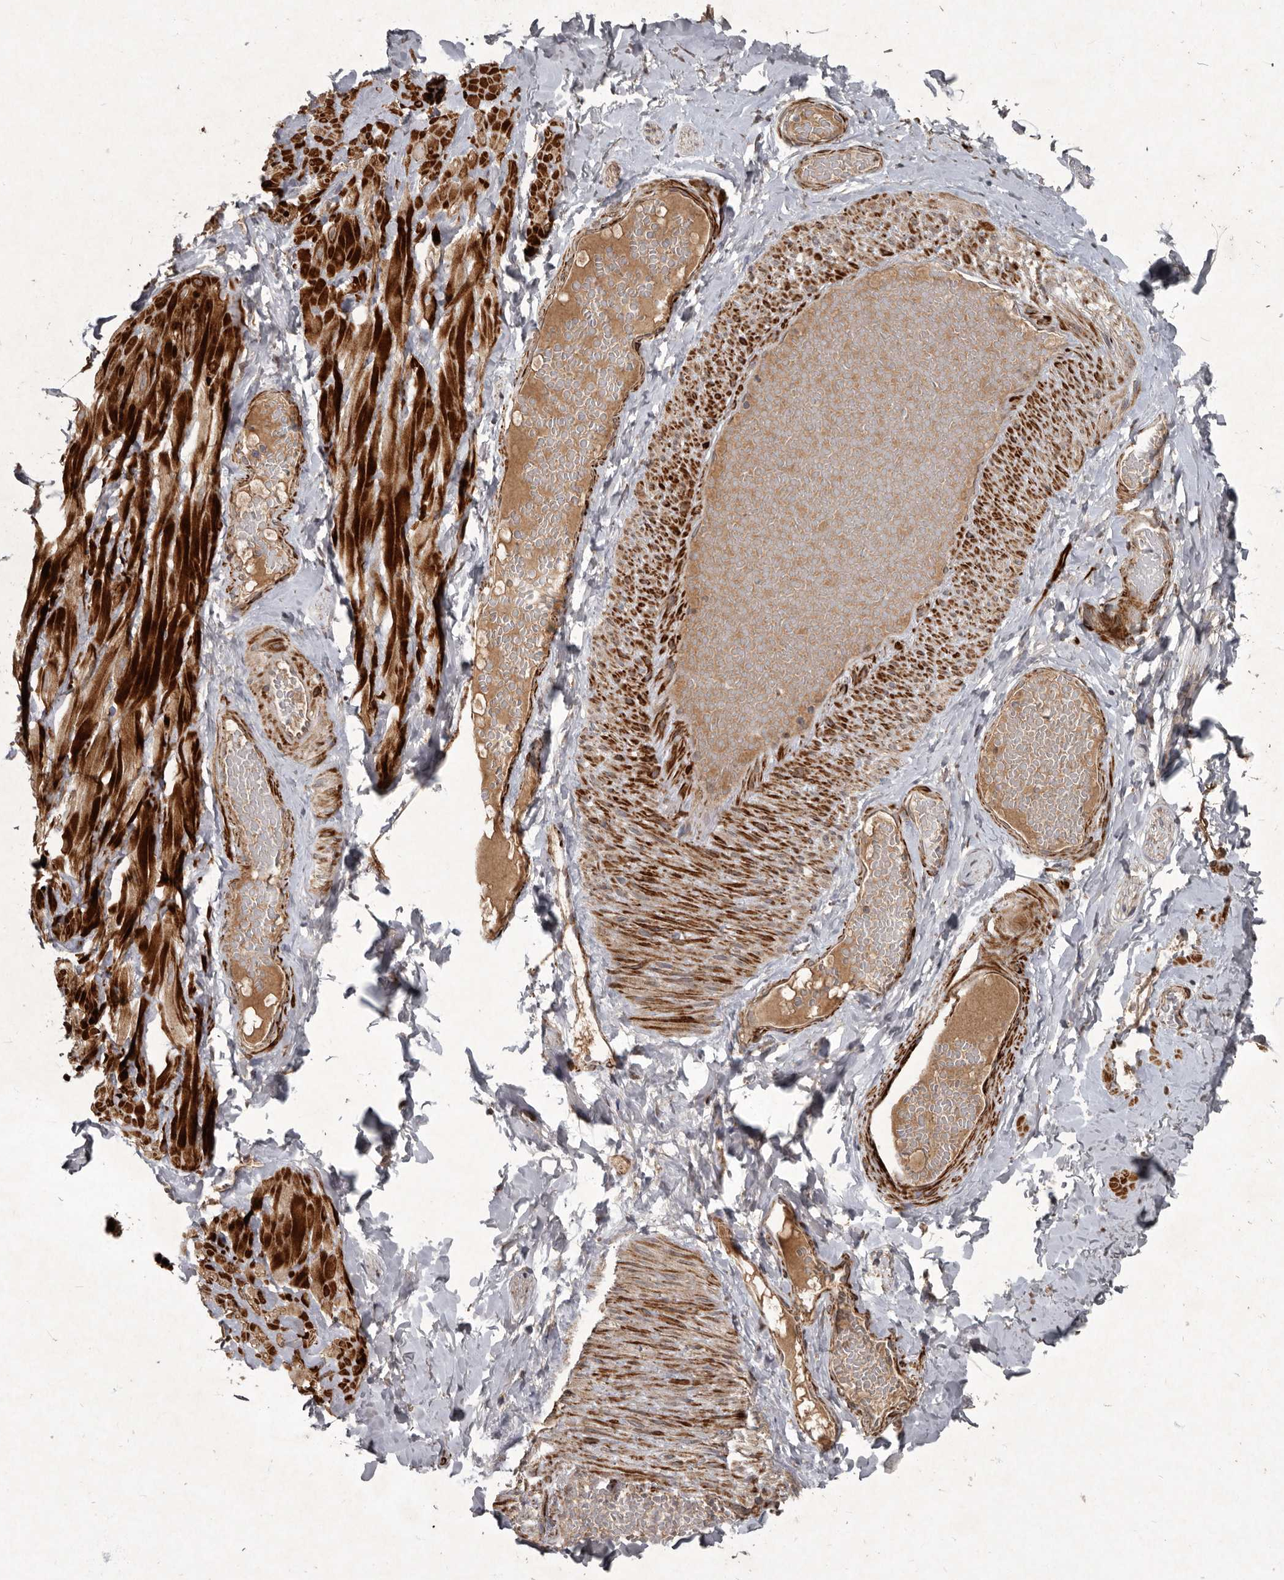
{"staining": {"intensity": "moderate", "quantity": ">75%", "location": "cytoplasmic/membranous"}, "tissue": "adipose tissue", "cell_type": "Adipocytes", "image_type": "normal", "snomed": [{"axis": "morphology", "description": "Normal tissue, NOS"}, {"axis": "topography", "description": "Adipose tissue"}, {"axis": "topography", "description": "Vascular tissue"}, {"axis": "topography", "description": "Peripheral nerve tissue"}], "caption": "Immunohistochemistry (IHC) staining of normal adipose tissue, which demonstrates medium levels of moderate cytoplasmic/membranous staining in about >75% of adipocytes indicating moderate cytoplasmic/membranous protein positivity. The staining was performed using DAB (3,3'-diaminobenzidine) (brown) for protein detection and nuclei were counterstained in hematoxylin (blue).", "gene": "MRPS15", "patient": {"sex": "male", "age": 25}}